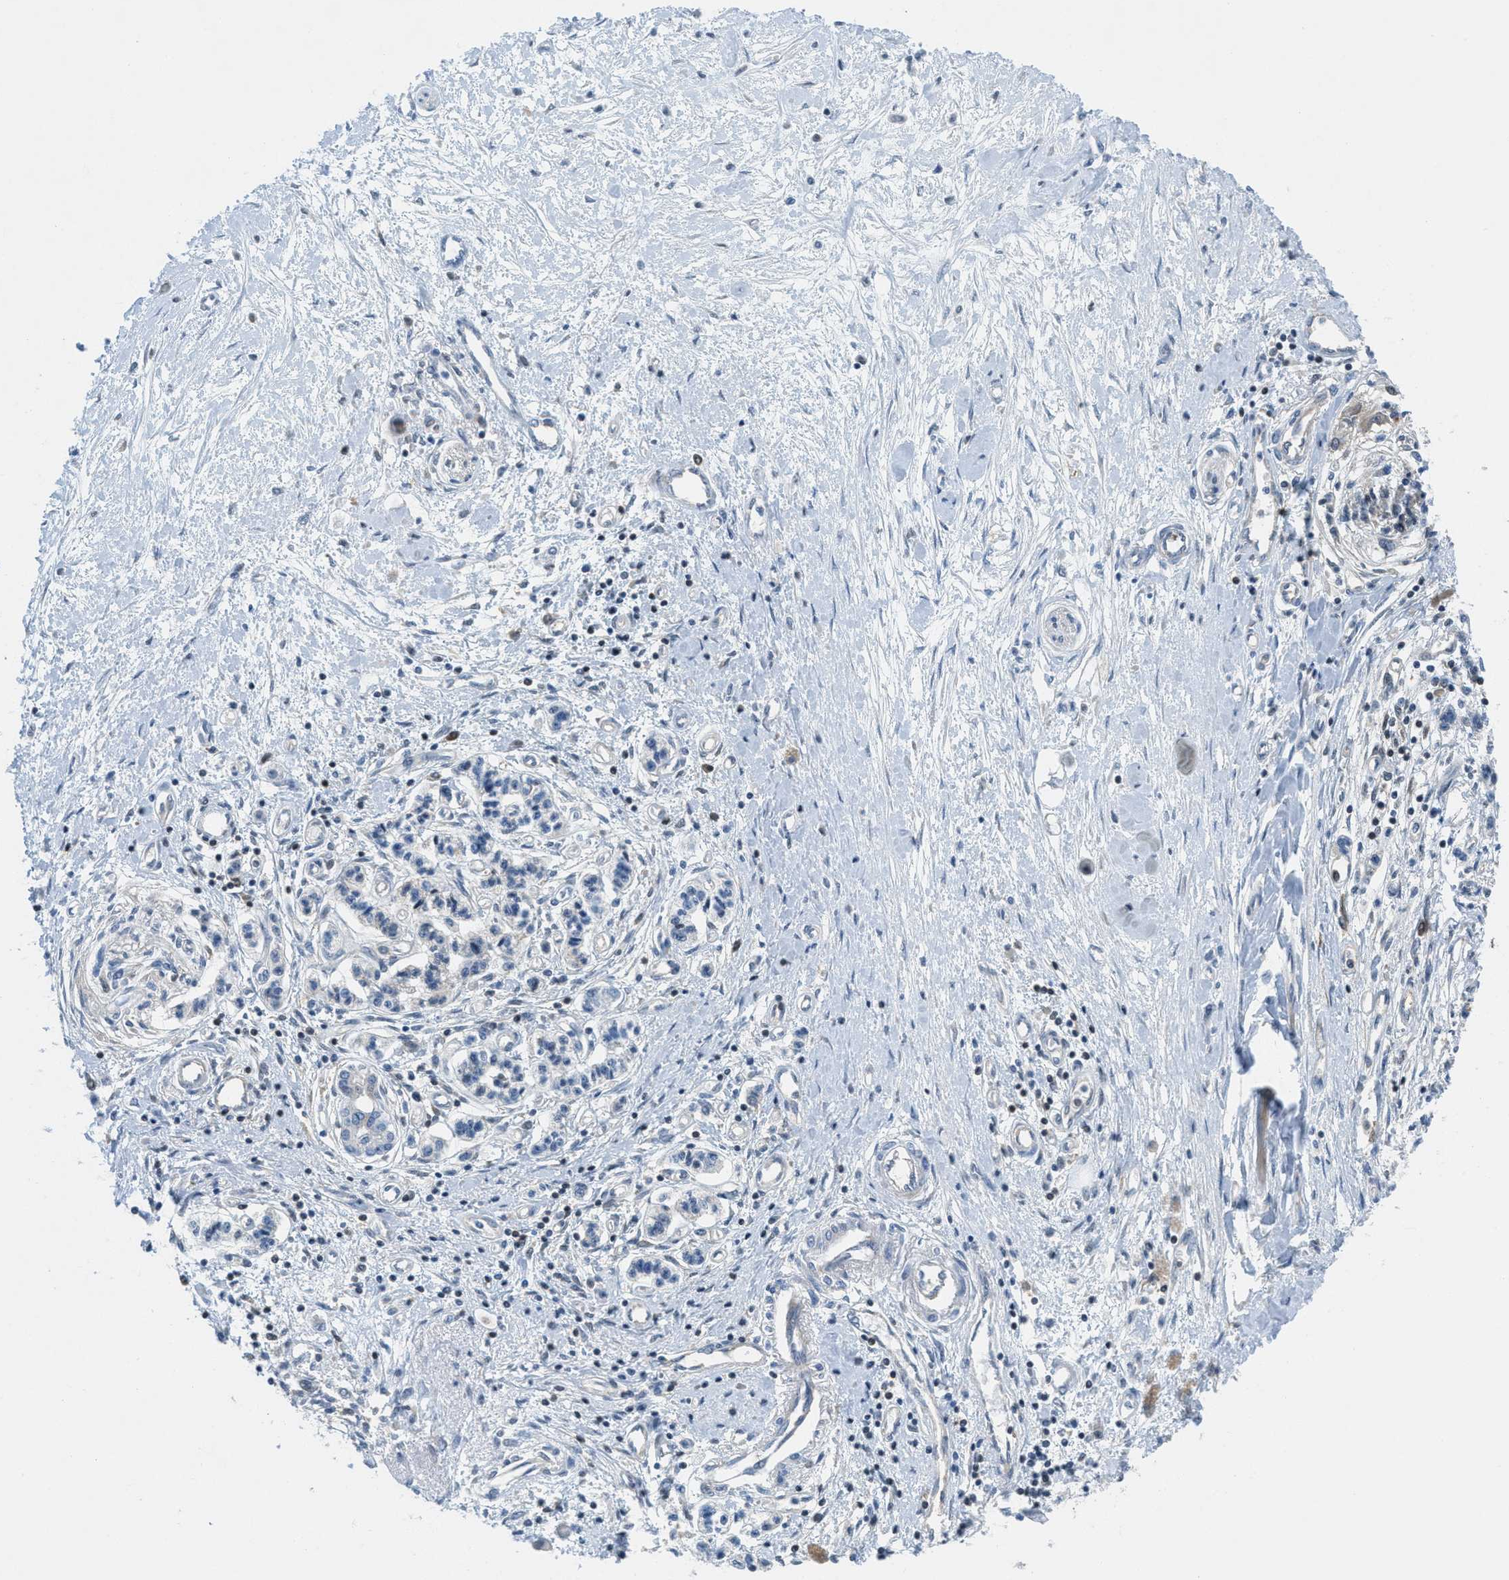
{"staining": {"intensity": "negative", "quantity": "none", "location": "none"}, "tissue": "pancreatic cancer", "cell_type": "Tumor cells", "image_type": "cancer", "snomed": [{"axis": "morphology", "description": "Adenocarcinoma, NOS"}, {"axis": "topography", "description": "Pancreas"}], "caption": "High power microscopy image of an immunohistochemistry image of pancreatic adenocarcinoma, revealing no significant expression in tumor cells.", "gene": "PIP5K1C", "patient": {"sex": "female", "age": 77}}